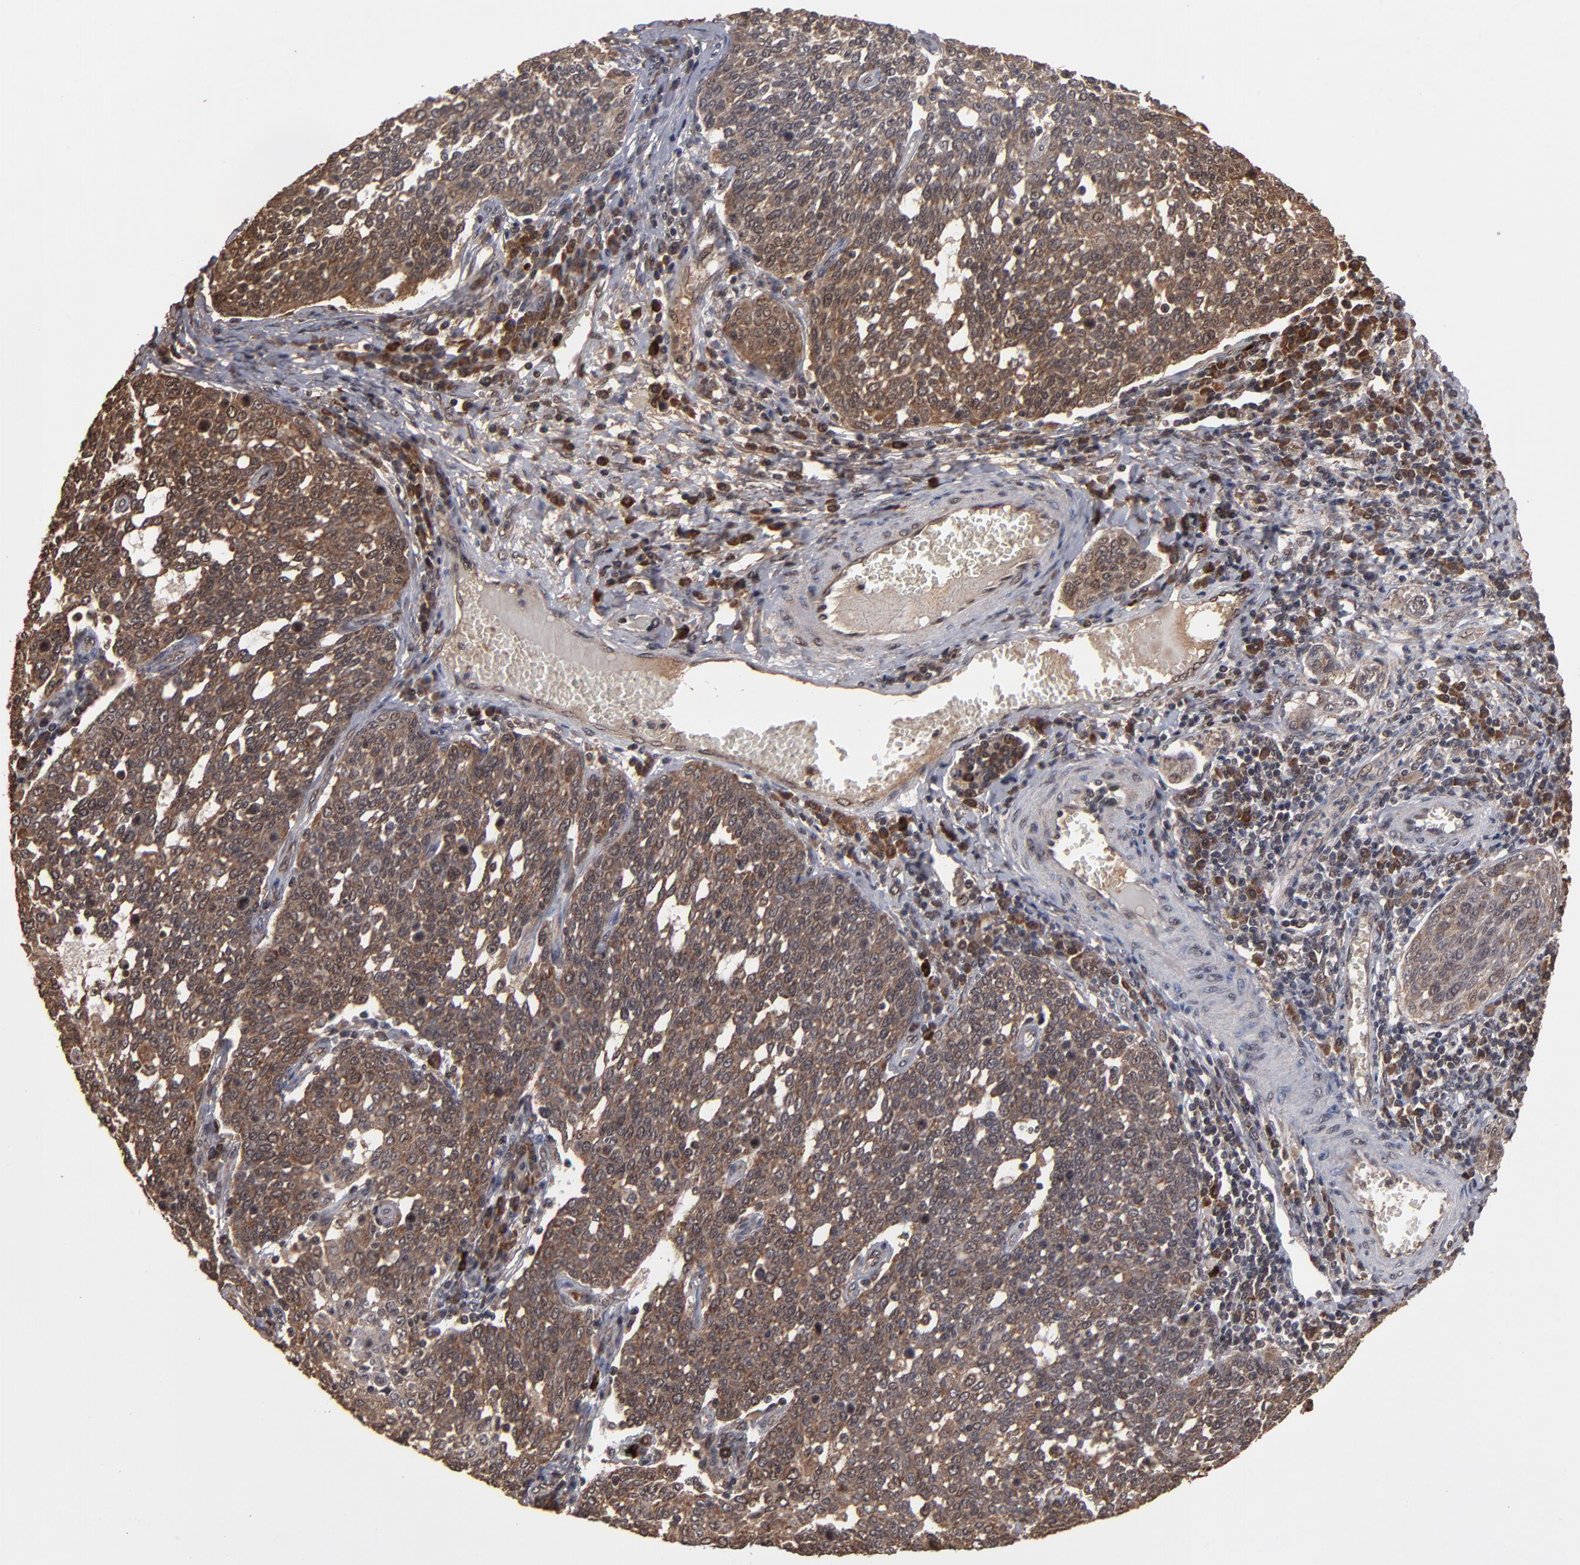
{"staining": {"intensity": "moderate", "quantity": ">75%", "location": "cytoplasmic/membranous,nuclear"}, "tissue": "cervical cancer", "cell_type": "Tumor cells", "image_type": "cancer", "snomed": [{"axis": "morphology", "description": "Squamous cell carcinoma, NOS"}, {"axis": "topography", "description": "Cervix"}], "caption": "This image demonstrates IHC staining of human squamous cell carcinoma (cervical), with medium moderate cytoplasmic/membranous and nuclear staining in approximately >75% of tumor cells.", "gene": "NXF2B", "patient": {"sex": "female", "age": 34}}